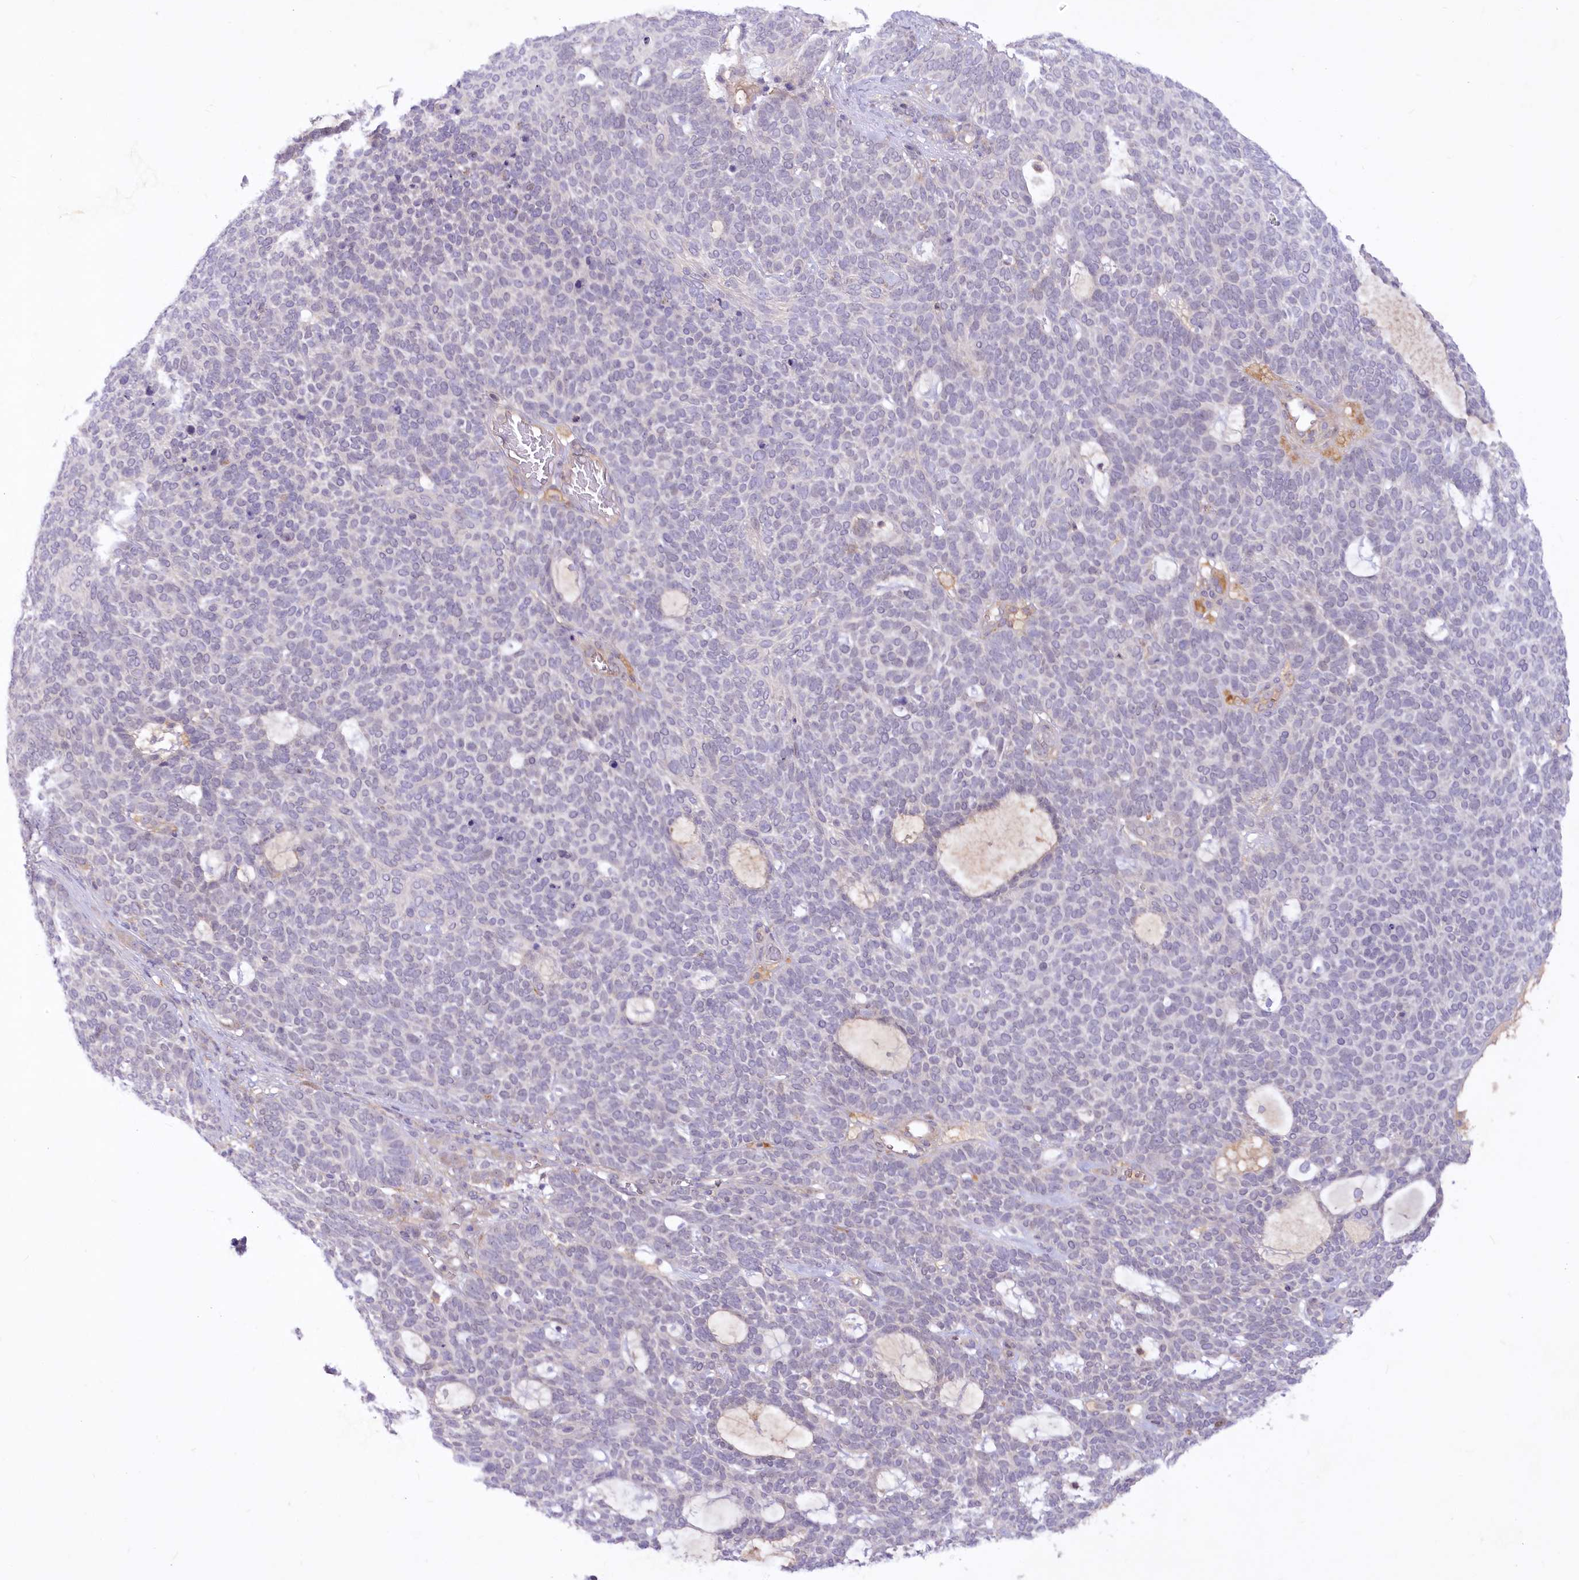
{"staining": {"intensity": "negative", "quantity": "none", "location": "none"}, "tissue": "skin cancer", "cell_type": "Tumor cells", "image_type": "cancer", "snomed": [{"axis": "morphology", "description": "Squamous cell carcinoma, NOS"}, {"axis": "topography", "description": "Skin"}], "caption": "Tumor cells are negative for brown protein staining in skin cancer. The staining is performed using DAB (3,3'-diaminobenzidine) brown chromogen with nuclei counter-stained in using hematoxylin.", "gene": "EFHC2", "patient": {"sex": "female", "age": 90}}